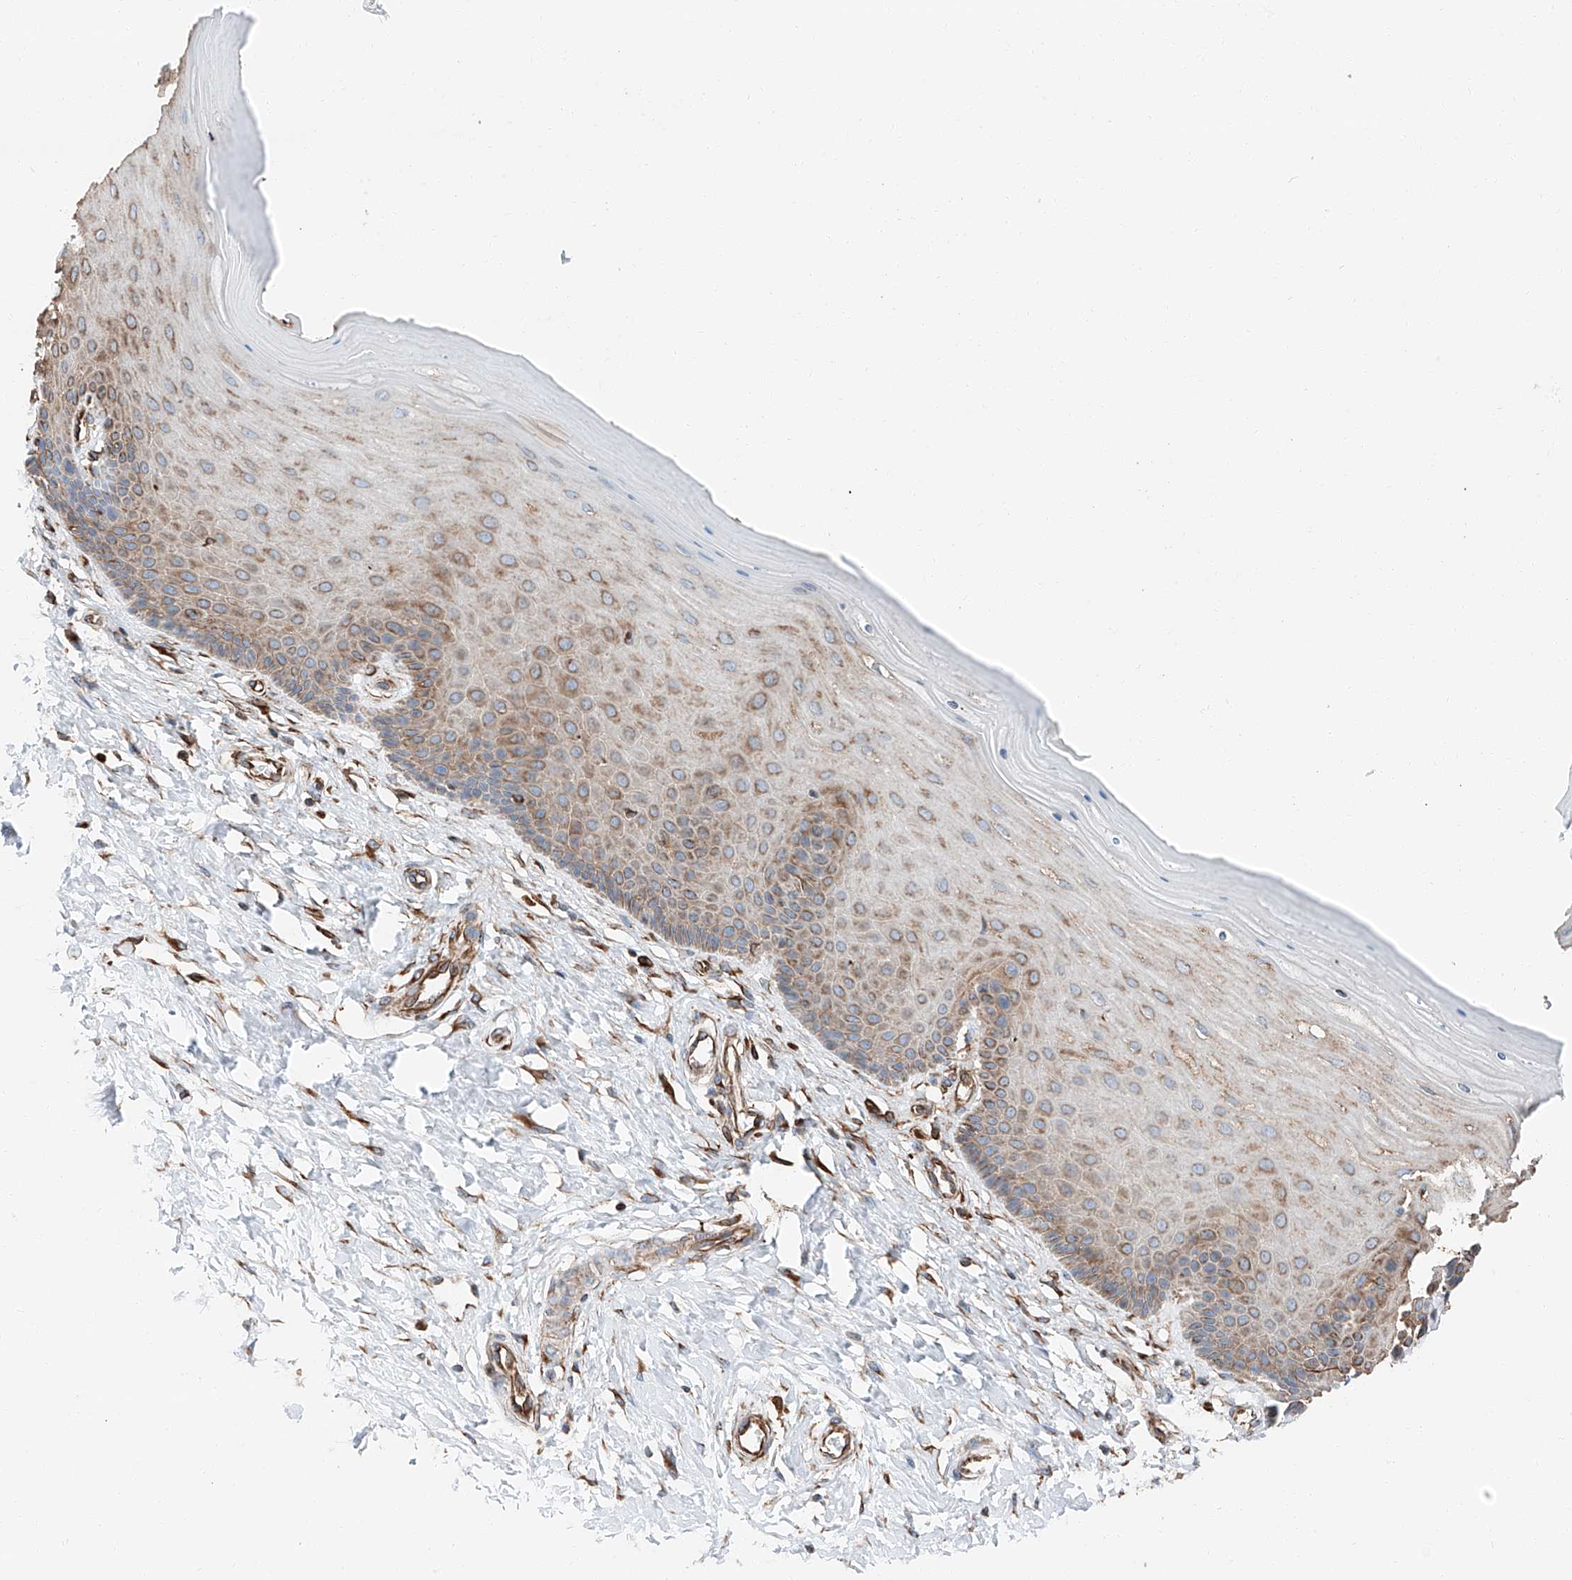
{"staining": {"intensity": "negative", "quantity": "none", "location": "none"}, "tissue": "cervix", "cell_type": "Glandular cells", "image_type": "normal", "snomed": [{"axis": "morphology", "description": "Normal tissue, NOS"}, {"axis": "topography", "description": "Cervix"}], "caption": "Glandular cells are negative for brown protein staining in benign cervix. (DAB (3,3'-diaminobenzidine) IHC, high magnification).", "gene": "ZNF804A", "patient": {"sex": "female", "age": 55}}